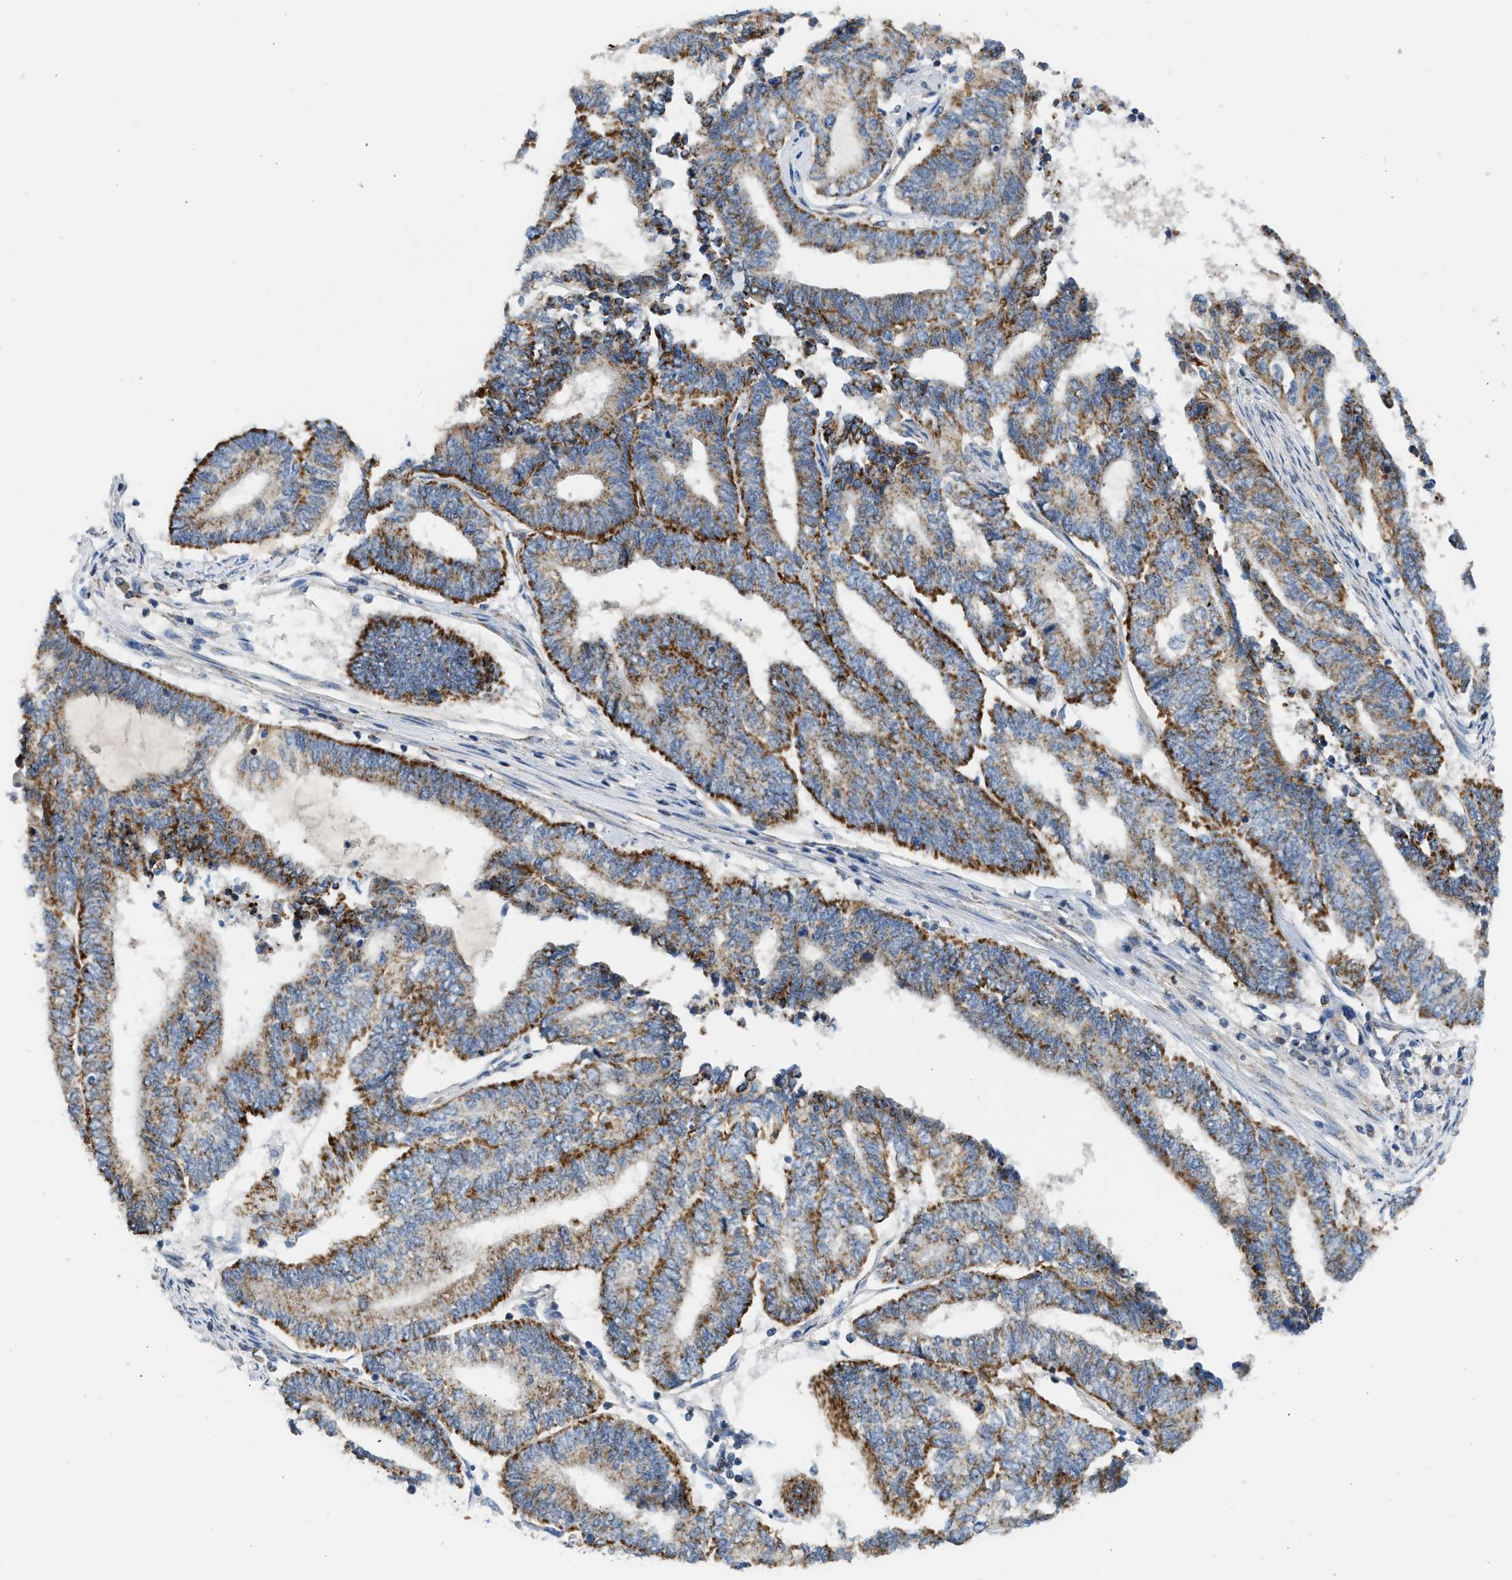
{"staining": {"intensity": "strong", "quantity": "25%-75%", "location": "cytoplasmic/membranous"}, "tissue": "endometrial cancer", "cell_type": "Tumor cells", "image_type": "cancer", "snomed": [{"axis": "morphology", "description": "Adenocarcinoma, NOS"}, {"axis": "topography", "description": "Uterus"}, {"axis": "topography", "description": "Endometrium"}], "caption": "Brown immunohistochemical staining in human endometrial cancer (adenocarcinoma) displays strong cytoplasmic/membranous expression in approximately 25%-75% of tumor cells.", "gene": "GOT2", "patient": {"sex": "female", "age": 70}}